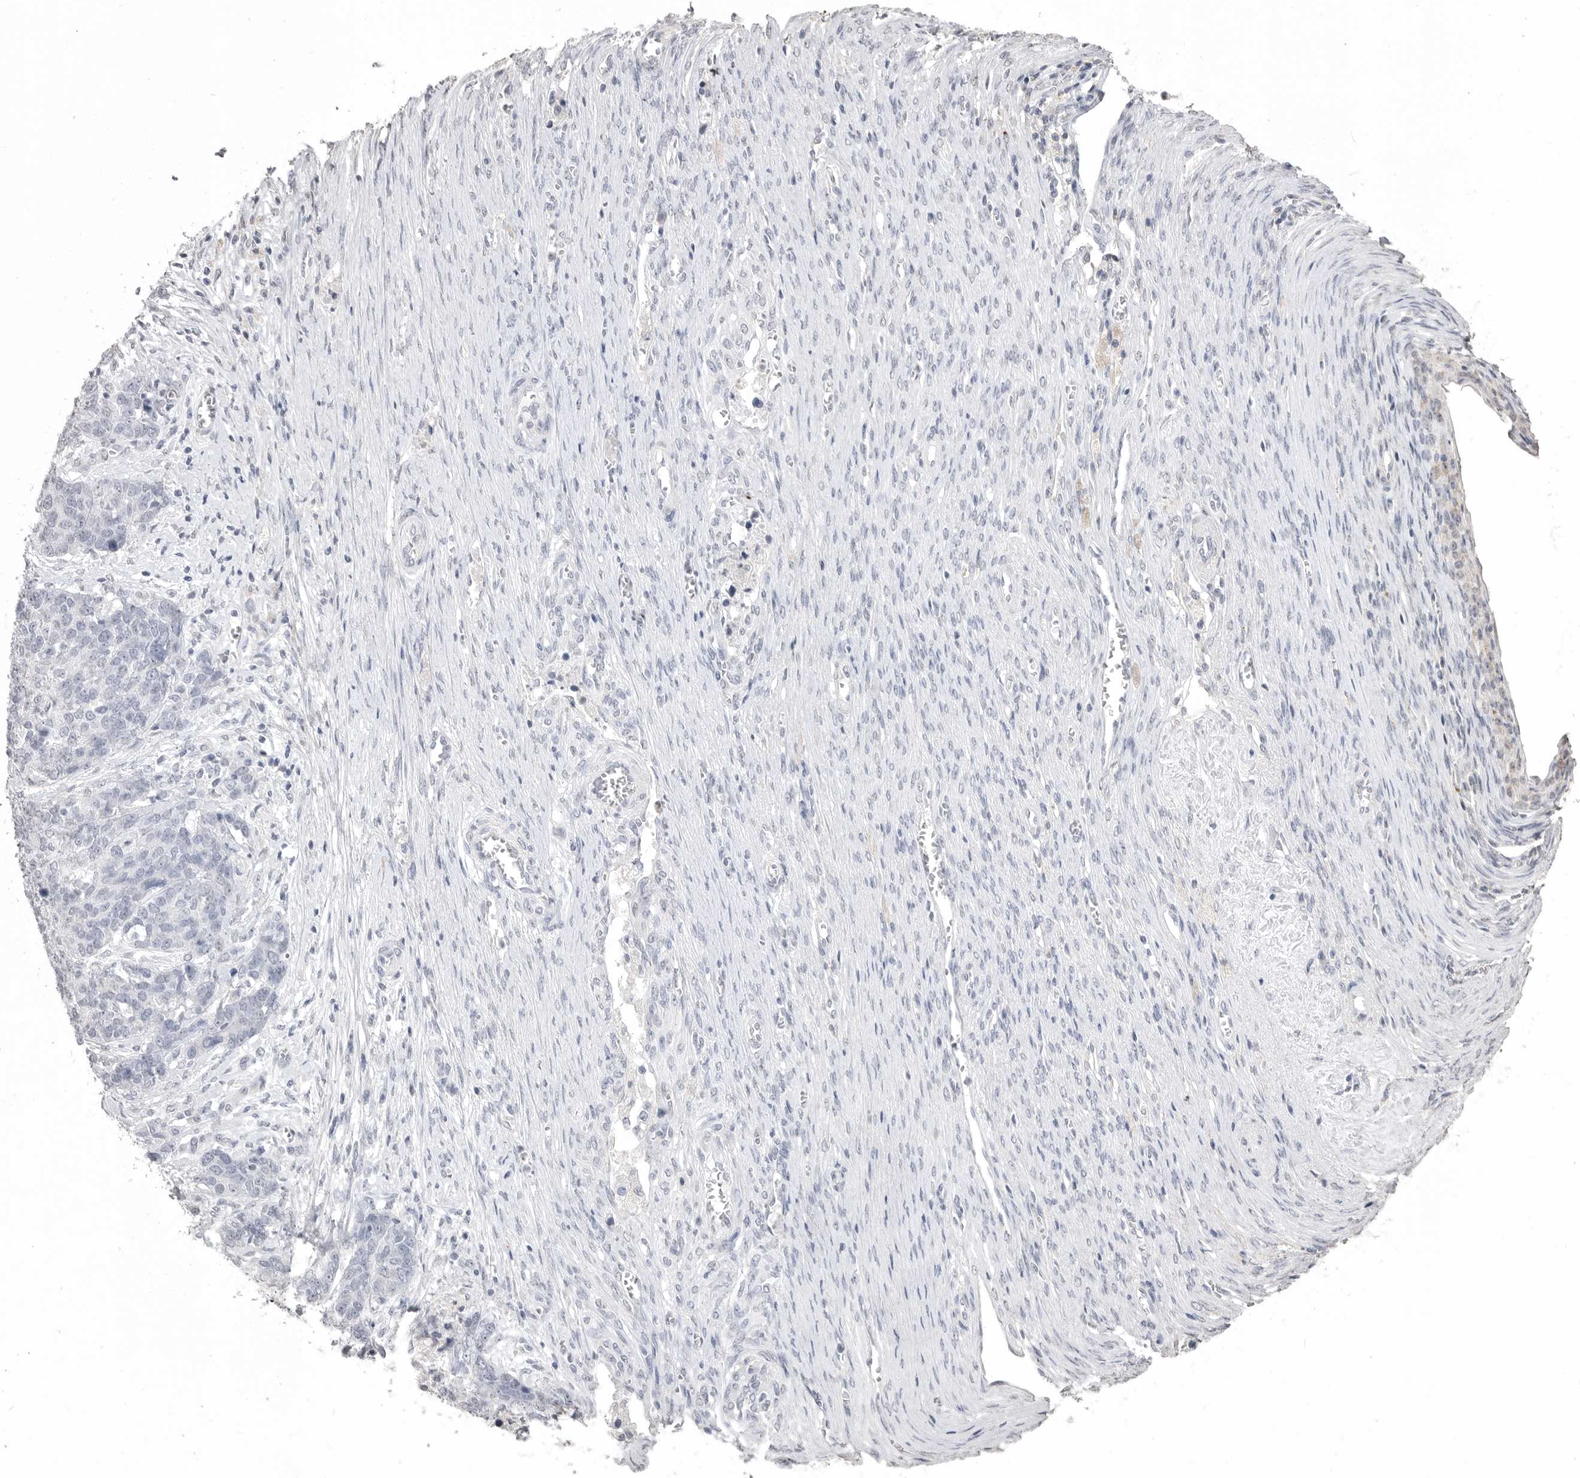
{"staining": {"intensity": "negative", "quantity": "none", "location": "none"}, "tissue": "ovarian cancer", "cell_type": "Tumor cells", "image_type": "cancer", "snomed": [{"axis": "morphology", "description": "Cystadenocarcinoma, serous, NOS"}, {"axis": "topography", "description": "Ovary"}], "caption": "DAB immunohistochemical staining of ovarian serous cystadenocarcinoma exhibits no significant staining in tumor cells. (DAB IHC, high magnification).", "gene": "ICAM5", "patient": {"sex": "female", "age": 44}}